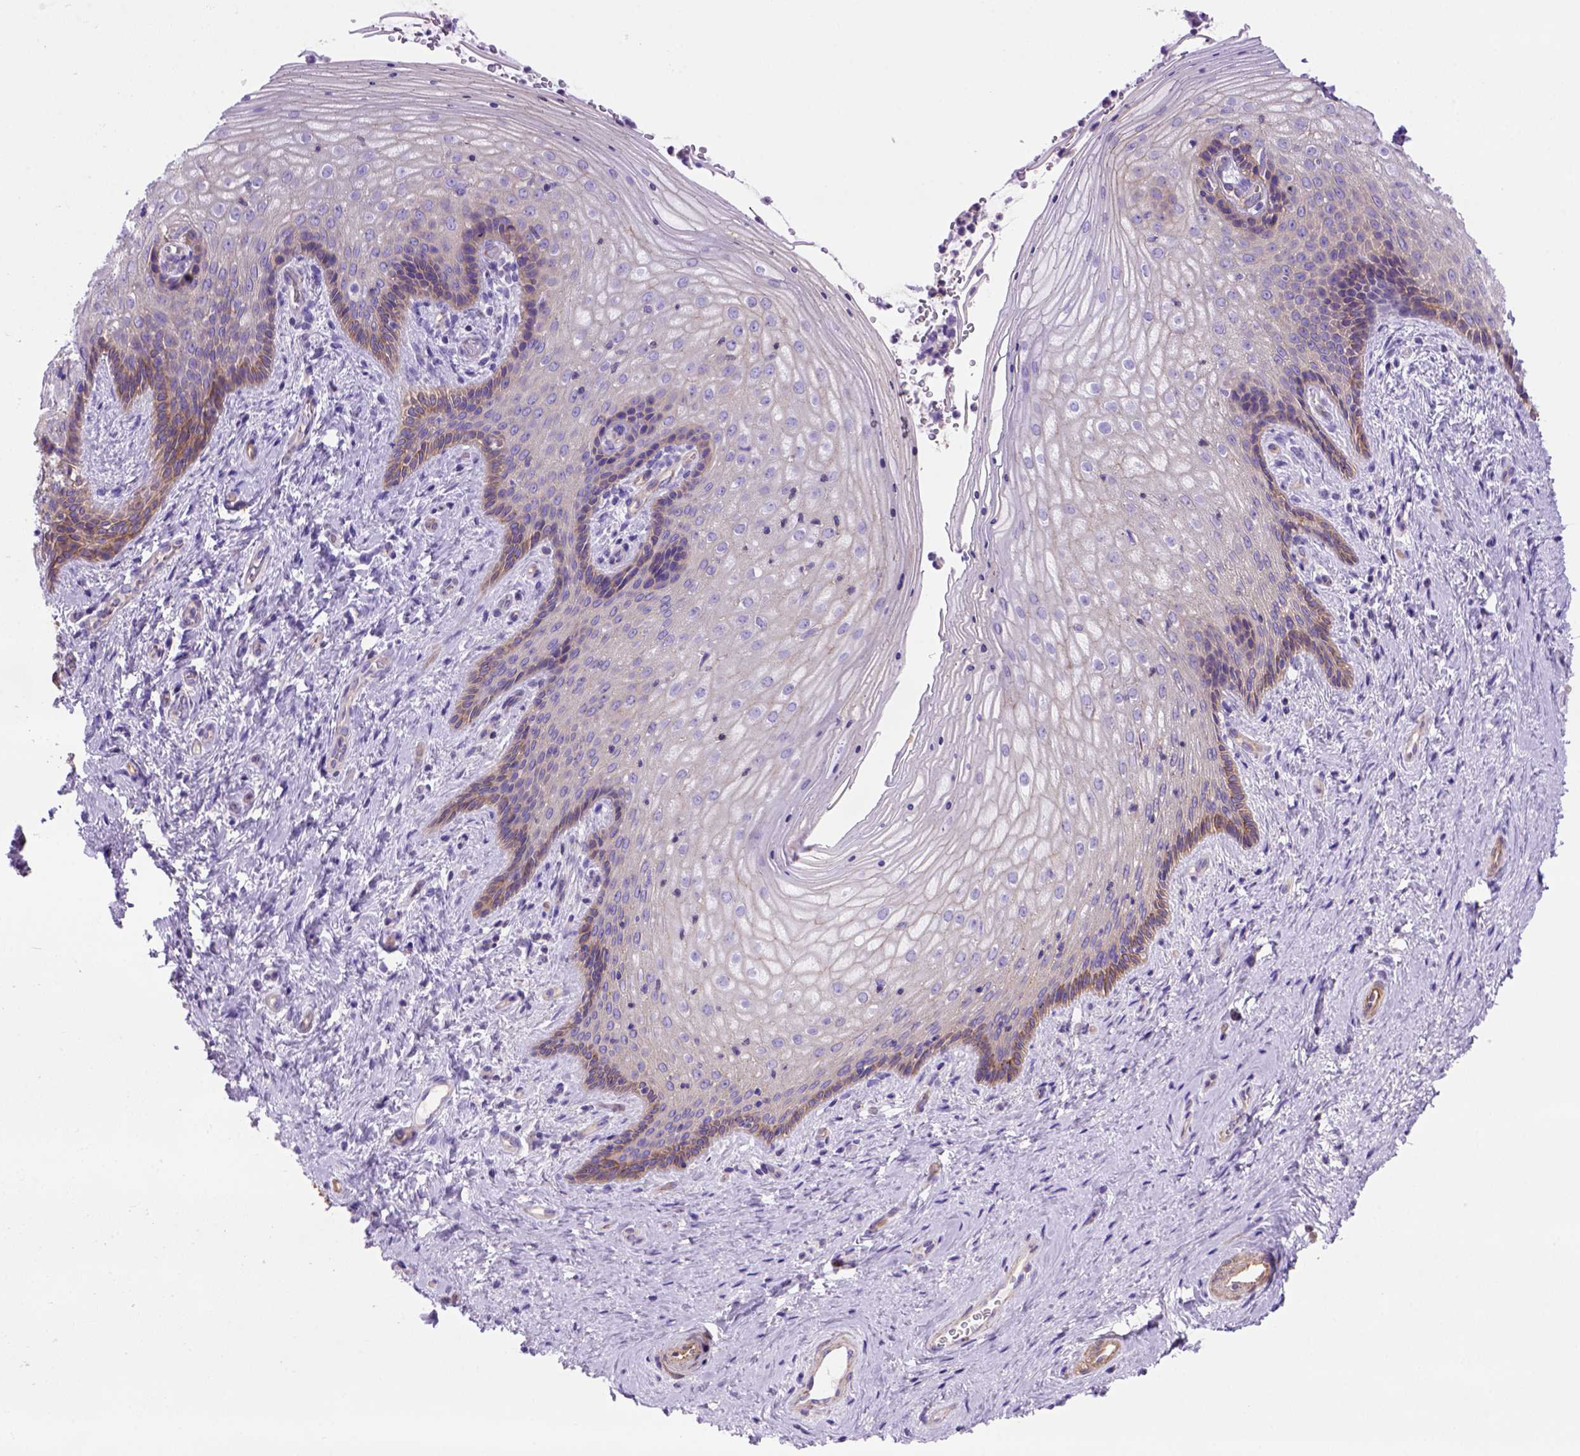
{"staining": {"intensity": "moderate", "quantity": "<25%", "location": "cytoplasmic/membranous"}, "tissue": "vagina", "cell_type": "Squamous epithelial cells", "image_type": "normal", "snomed": [{"axis": "morphology", "description": "Normal tissue, NOS"}, {"axis": "topography", "description": "Vagina"}], "caption": "Vagina stained for a protein (brown) shows moderate cytoplasmic/membranous positive expression in about <25% of squamous epithelial cells.", "gene": "PEX12", "patient": {"sex": "female", "age": 45}}